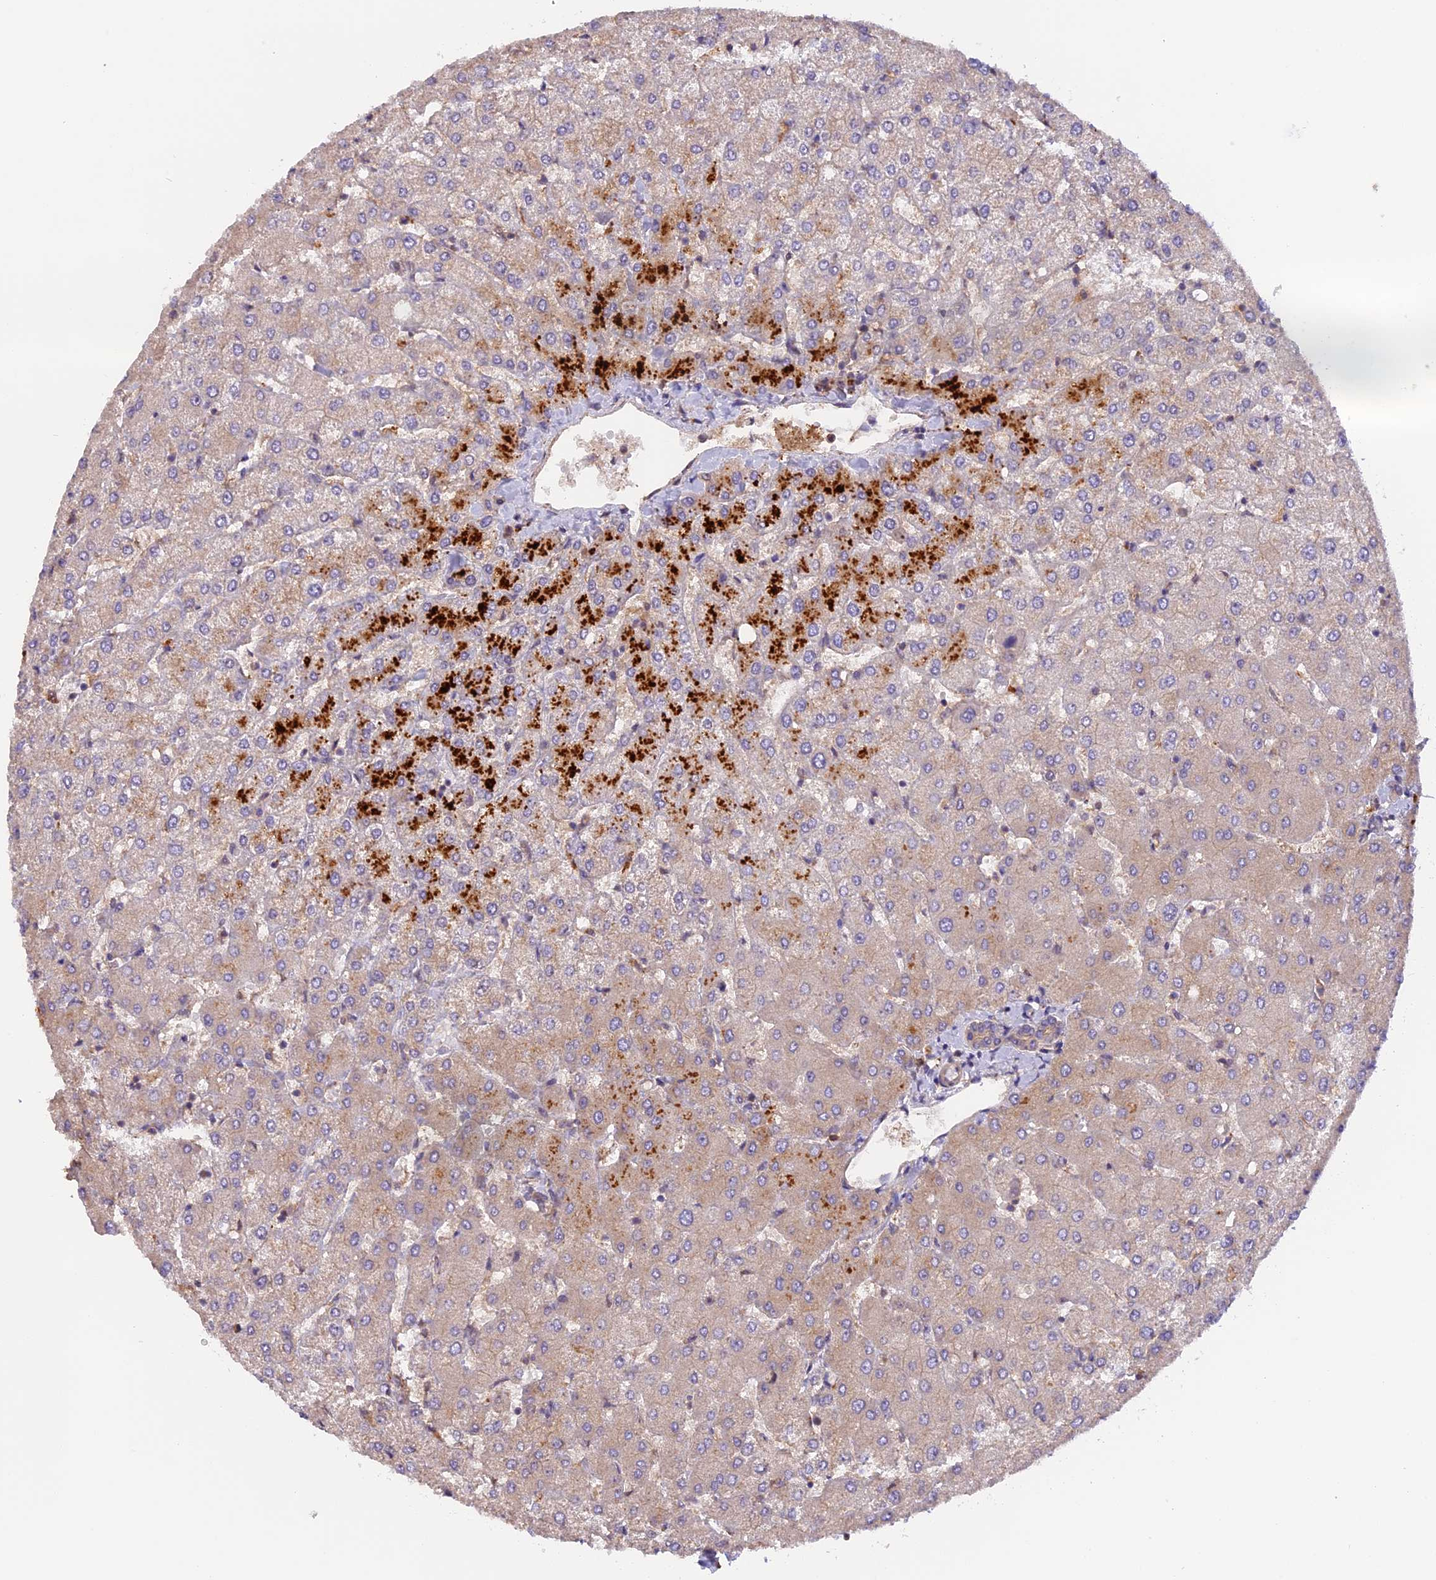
{"staining": {"intensity": "negative", "quantity": "none", "location": "none"}, "tissue": "liver", "cell_type": "Cholangiocytes", "image_type": "normal", "snomed": [{"axis": "morphology", "description": "Normal tissue, NOS"}, {"axis": "topography", "description": "Liver"}], "caption": "Cholangiocytes are negative for brown protein staining in benign liver.", "gene": "SETD6", "patient": {"sex": "female", "age": 54}}